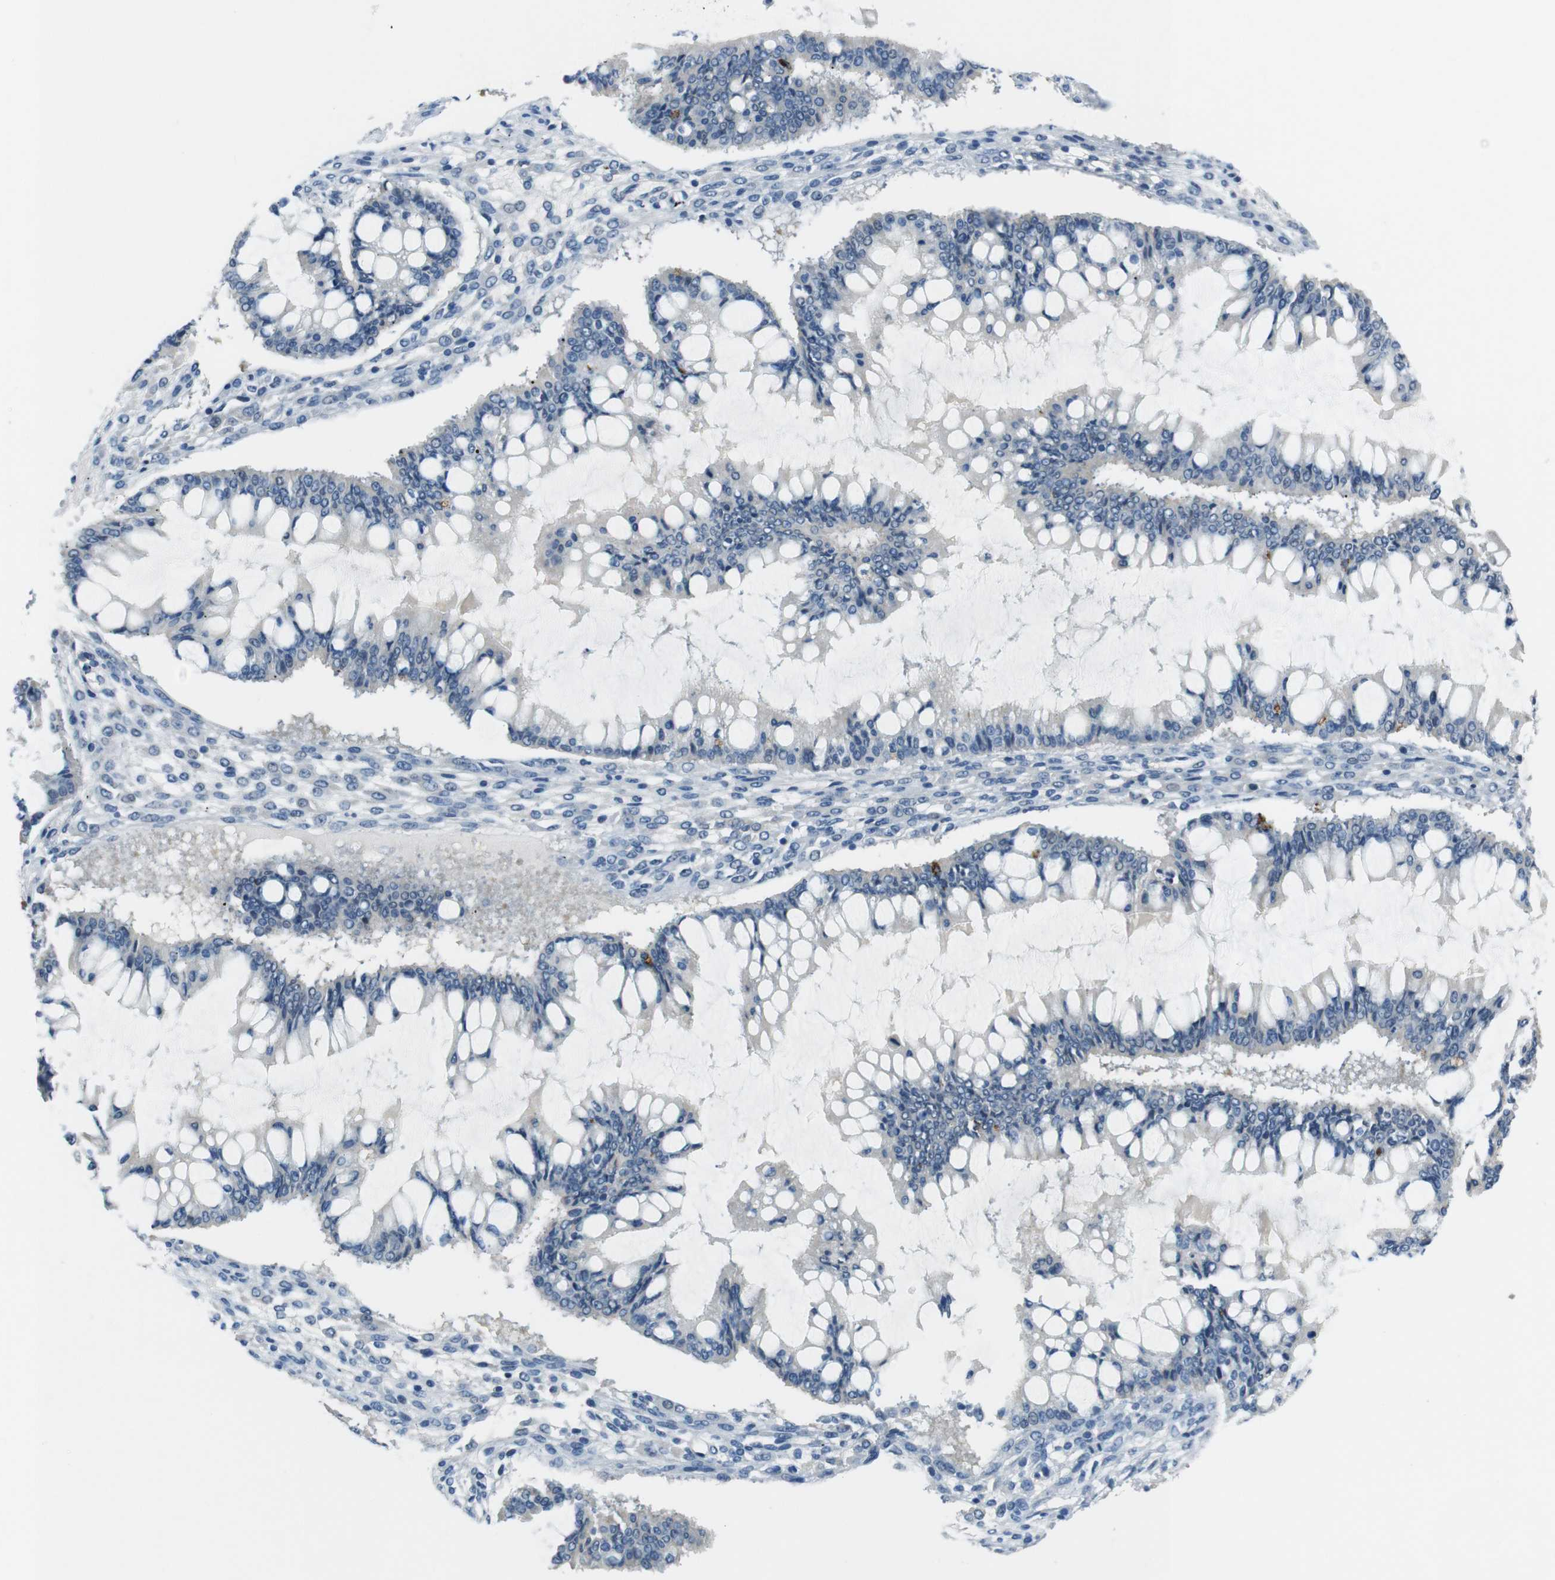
{"staining": {"intensity": "negative", "quantity": "none", "location": "none"}, "tissue": "ovarian cancer", "cell_type": "Tumor cells", "image_type": "cancer", "snomed": [{"axis": "morphology", "description": "Cystadenocarcinoma, mucinous, NOS"}, {"axis": "topography", "description": "Ovary"}], "caption": "An immunohistochemistry (IHC) image of ovarian mucinous cystadenocarcinoma is shown. There is no staining in tumor cells of ovarian mucinous cystadenocarcinoma.", "gene": "HRH2", "patient": {"sex": "female", "age": 73}}